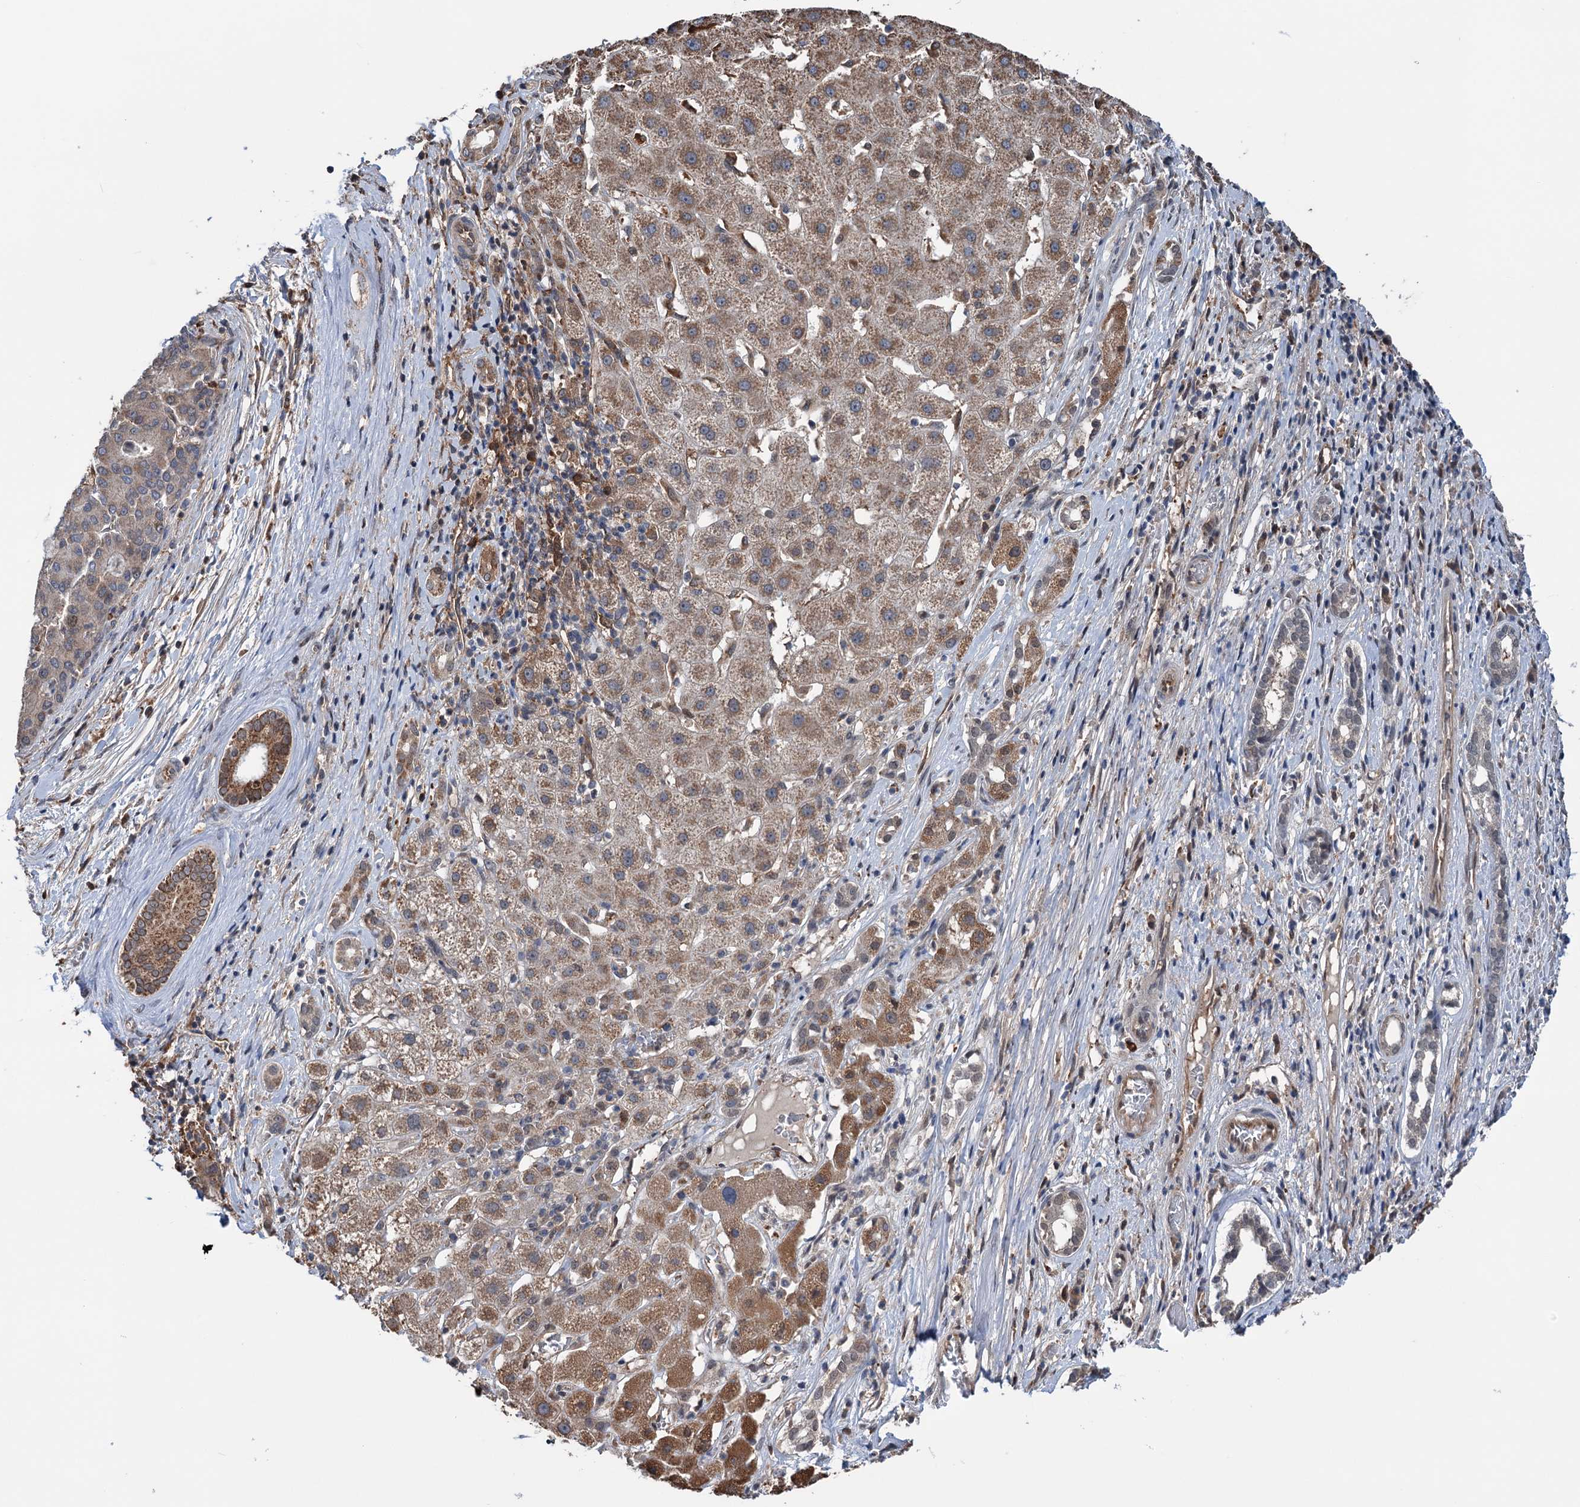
{"staining": {"intensity": "moderate", "quantity": "25%-75%", "location": "cytoplasmic/membranous"}, "tissue": "liver cancer", "cell_type": "Tumor cells", "image_type": "cancer", "snomed": [{"axis": "morphology", "description": "Carcinoma, Hepatocellular, NOS"}, {"axis": "topography", "description": "Liver"}], "caption": "Liver cancer (hepatocellular carcinoma) stained with immunohistochemistry (IHC) demonstrates moderate cytoplasmic/membranous positivity in about 25%-75% of tumor cells. (IHC, brightfield microscopy, high magnification).", "gene": "NCAPD2", "patient": {"sex": "male", "age": 65}}